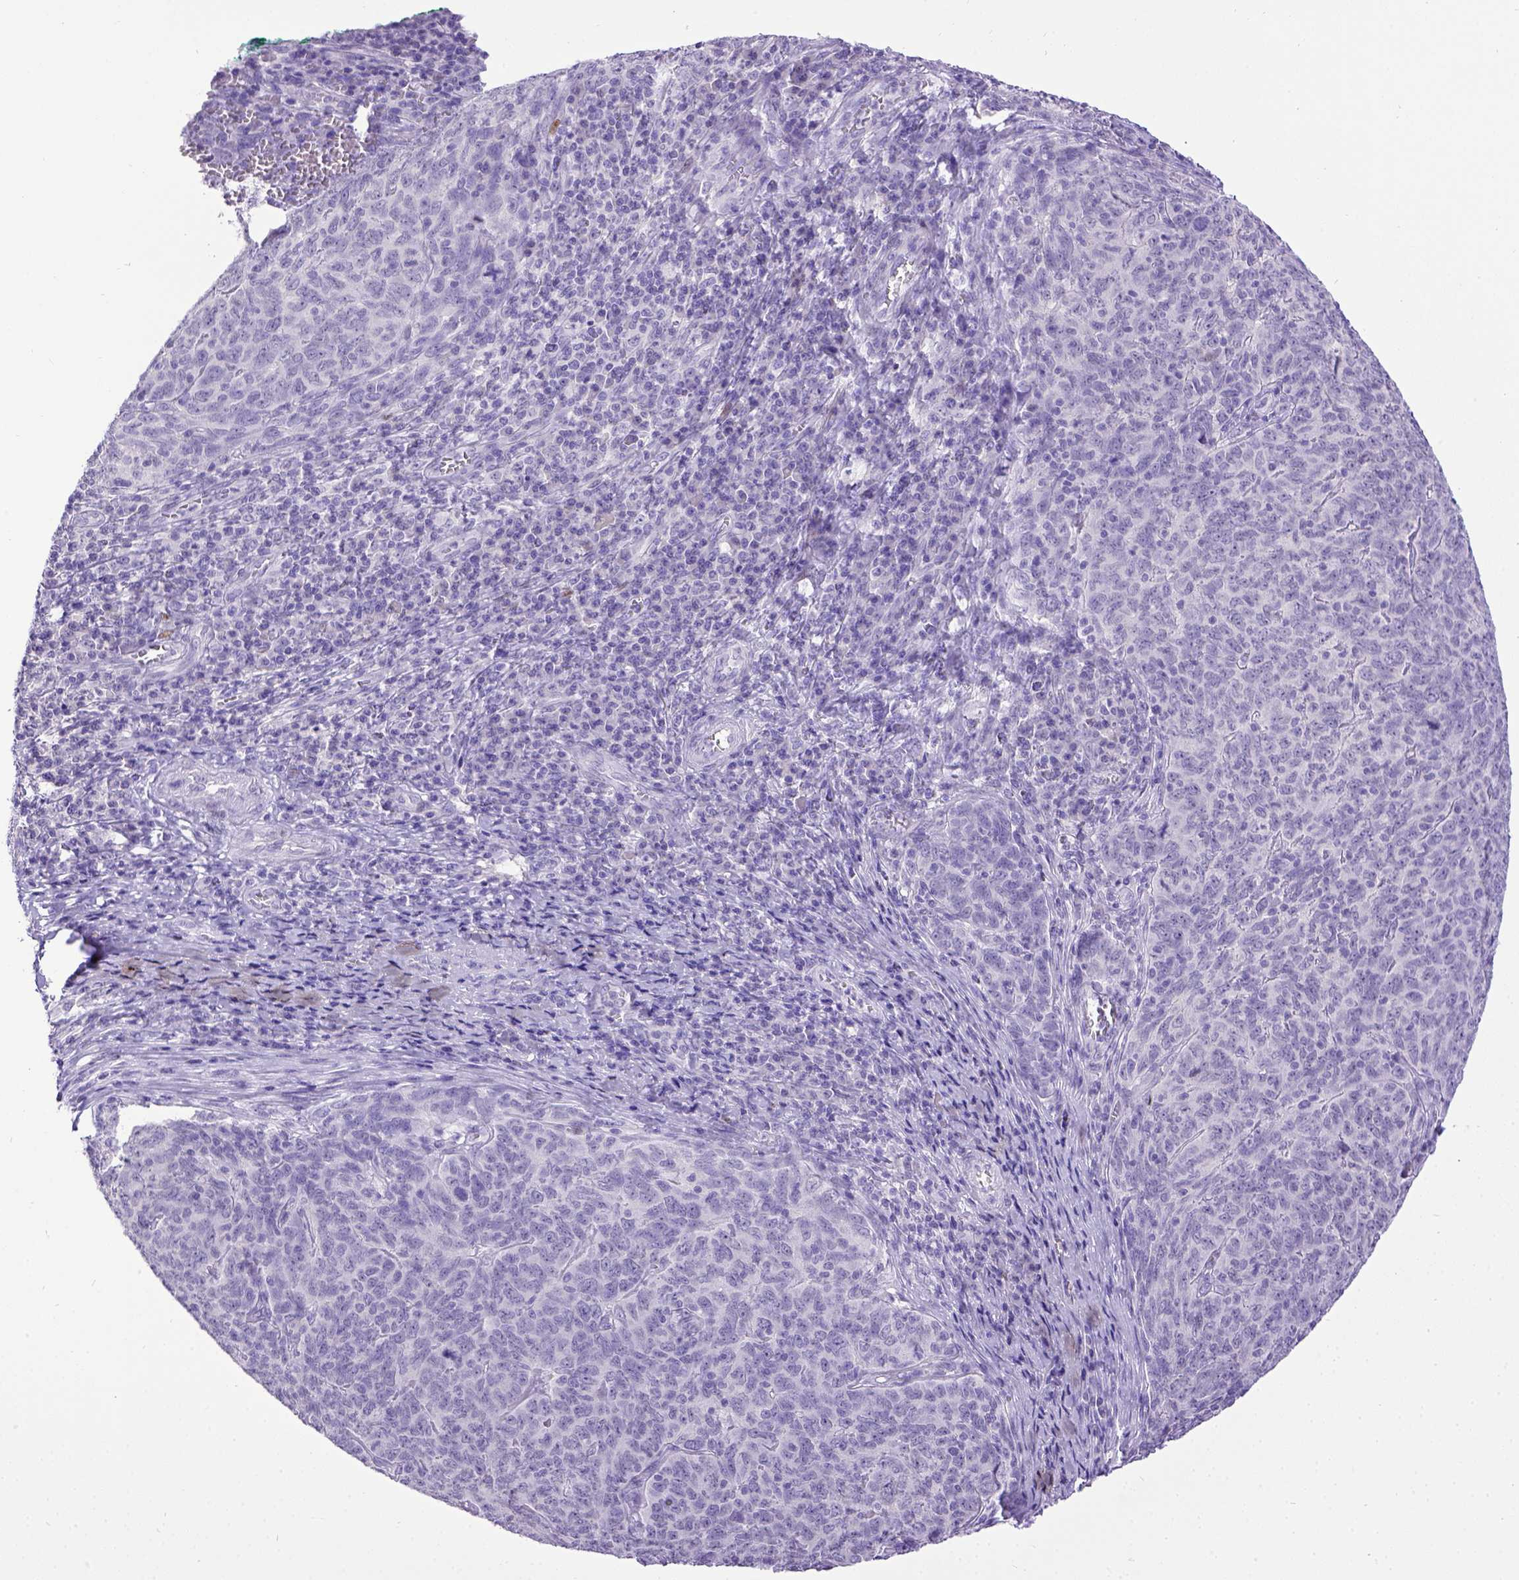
{"staining": {"intensity": "negative", "quantity": "none", "location": "none"}, "tissue": "skin cancer", "cell_type": "Tumor cells", "image_type": "cancer", "snomed": [{"axis": "morphology", "description": "Squamous cell carcinoma, NOS"}, {"axis": "topography", "description": "Skin"}, {"axis": "topography", "description": "Anal"}], "caption": "Tumor cells show no significant protein positivity in squamous cell carcinoma (skin).", "gene": "ESR1", "patient": {"sex": "female", "age": 51}}